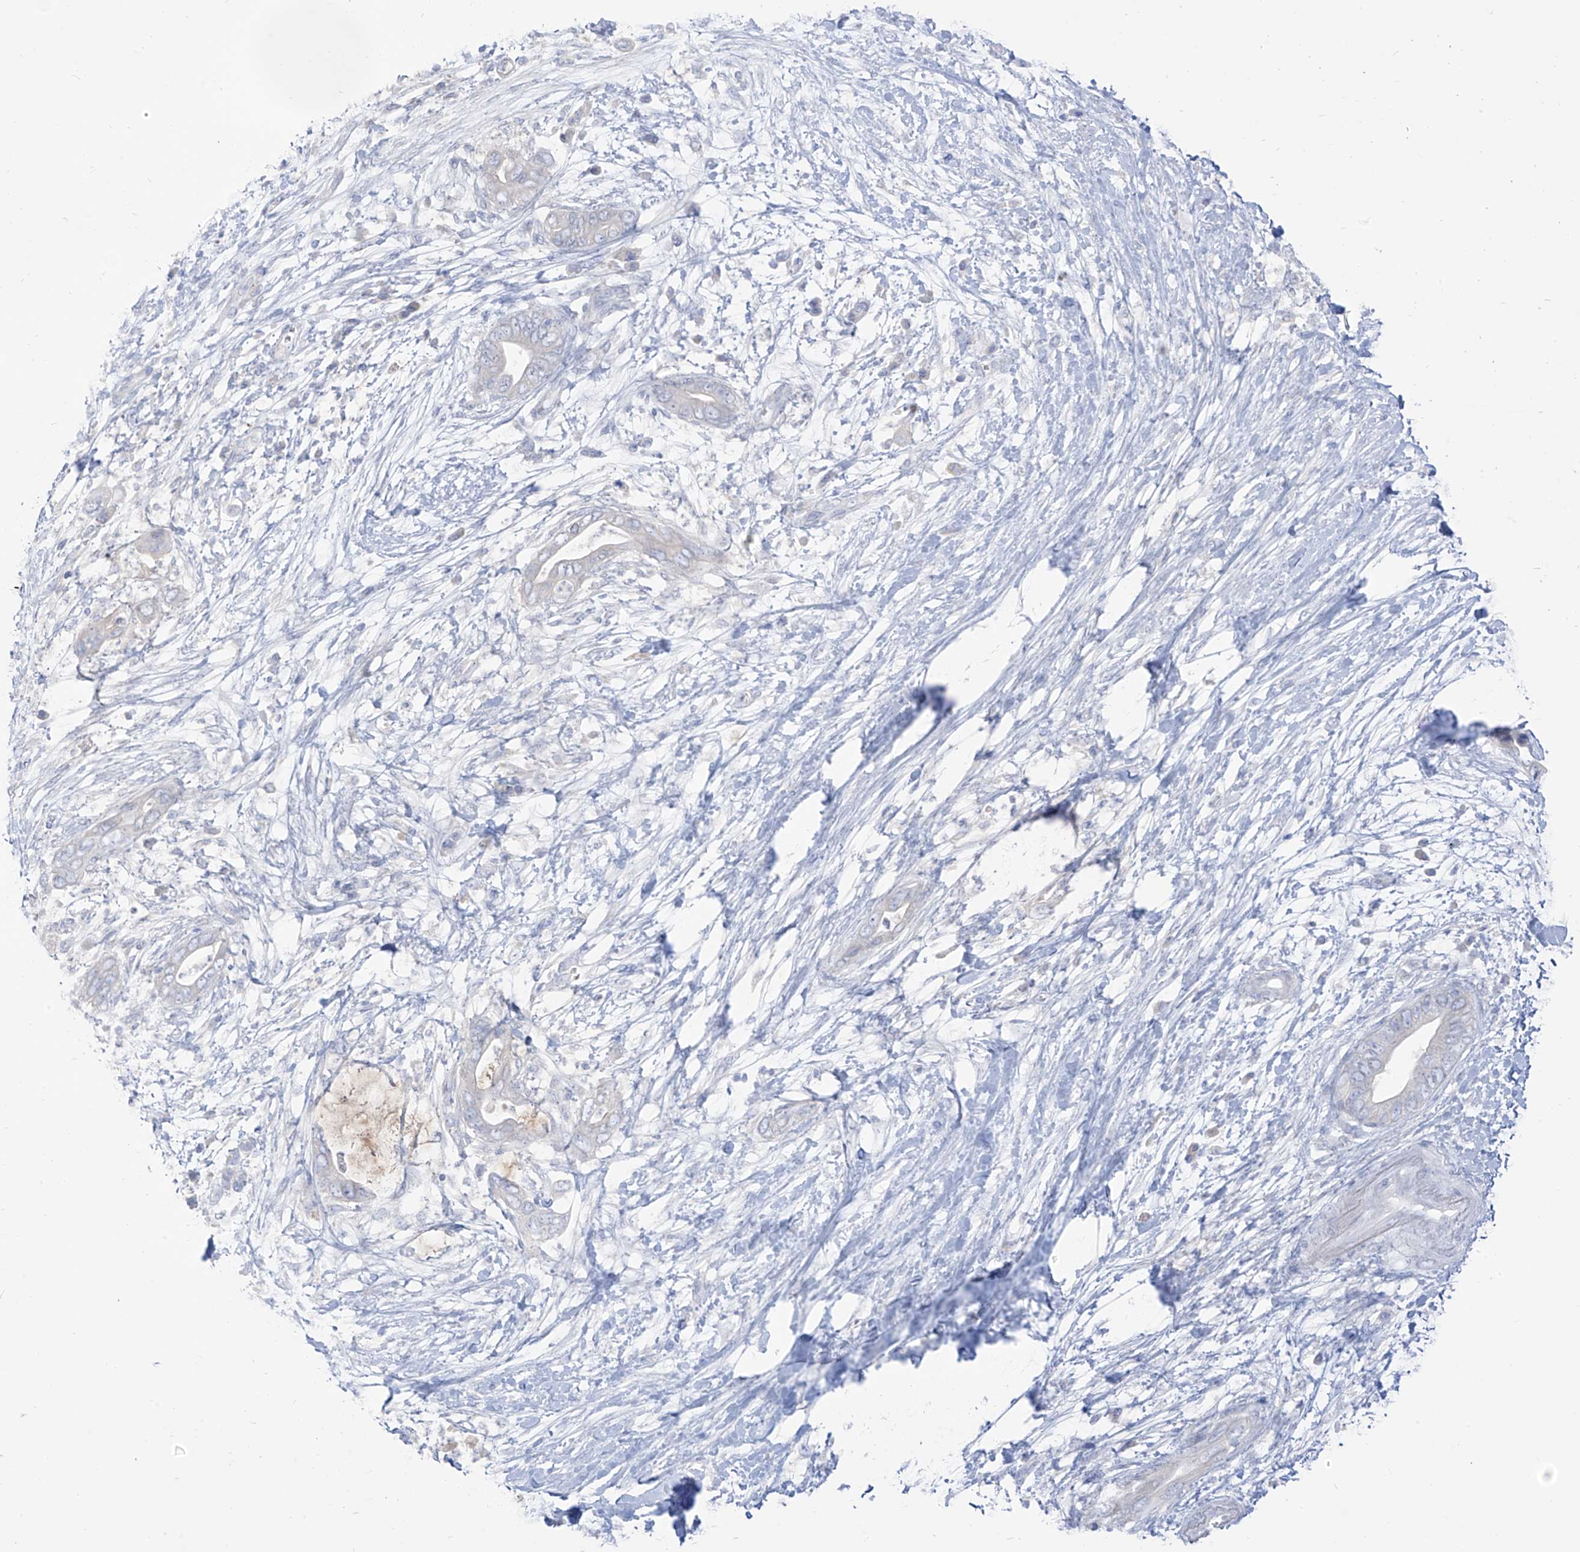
{"staining": {"intensity": "negative", "quantity": "none", "location": "none"}, "tissue": "pancreatic cancer", "cell_type": "Tumor cells", "image_type": "cancer", "snomed": [{"axis": "morphology", "description": "Adenocarcinoma, NOS"}, {"axis": "topography", "description": "Pancreas"}], "caption": "An IHC histopathology image of pancreatic cancer is shown. There is no staining in tumor cells of pancreatic cancer. Nuclei are stained in blue.", "gene": "ARHGEF40", "patient": {"sex": "male", "age": 75}}